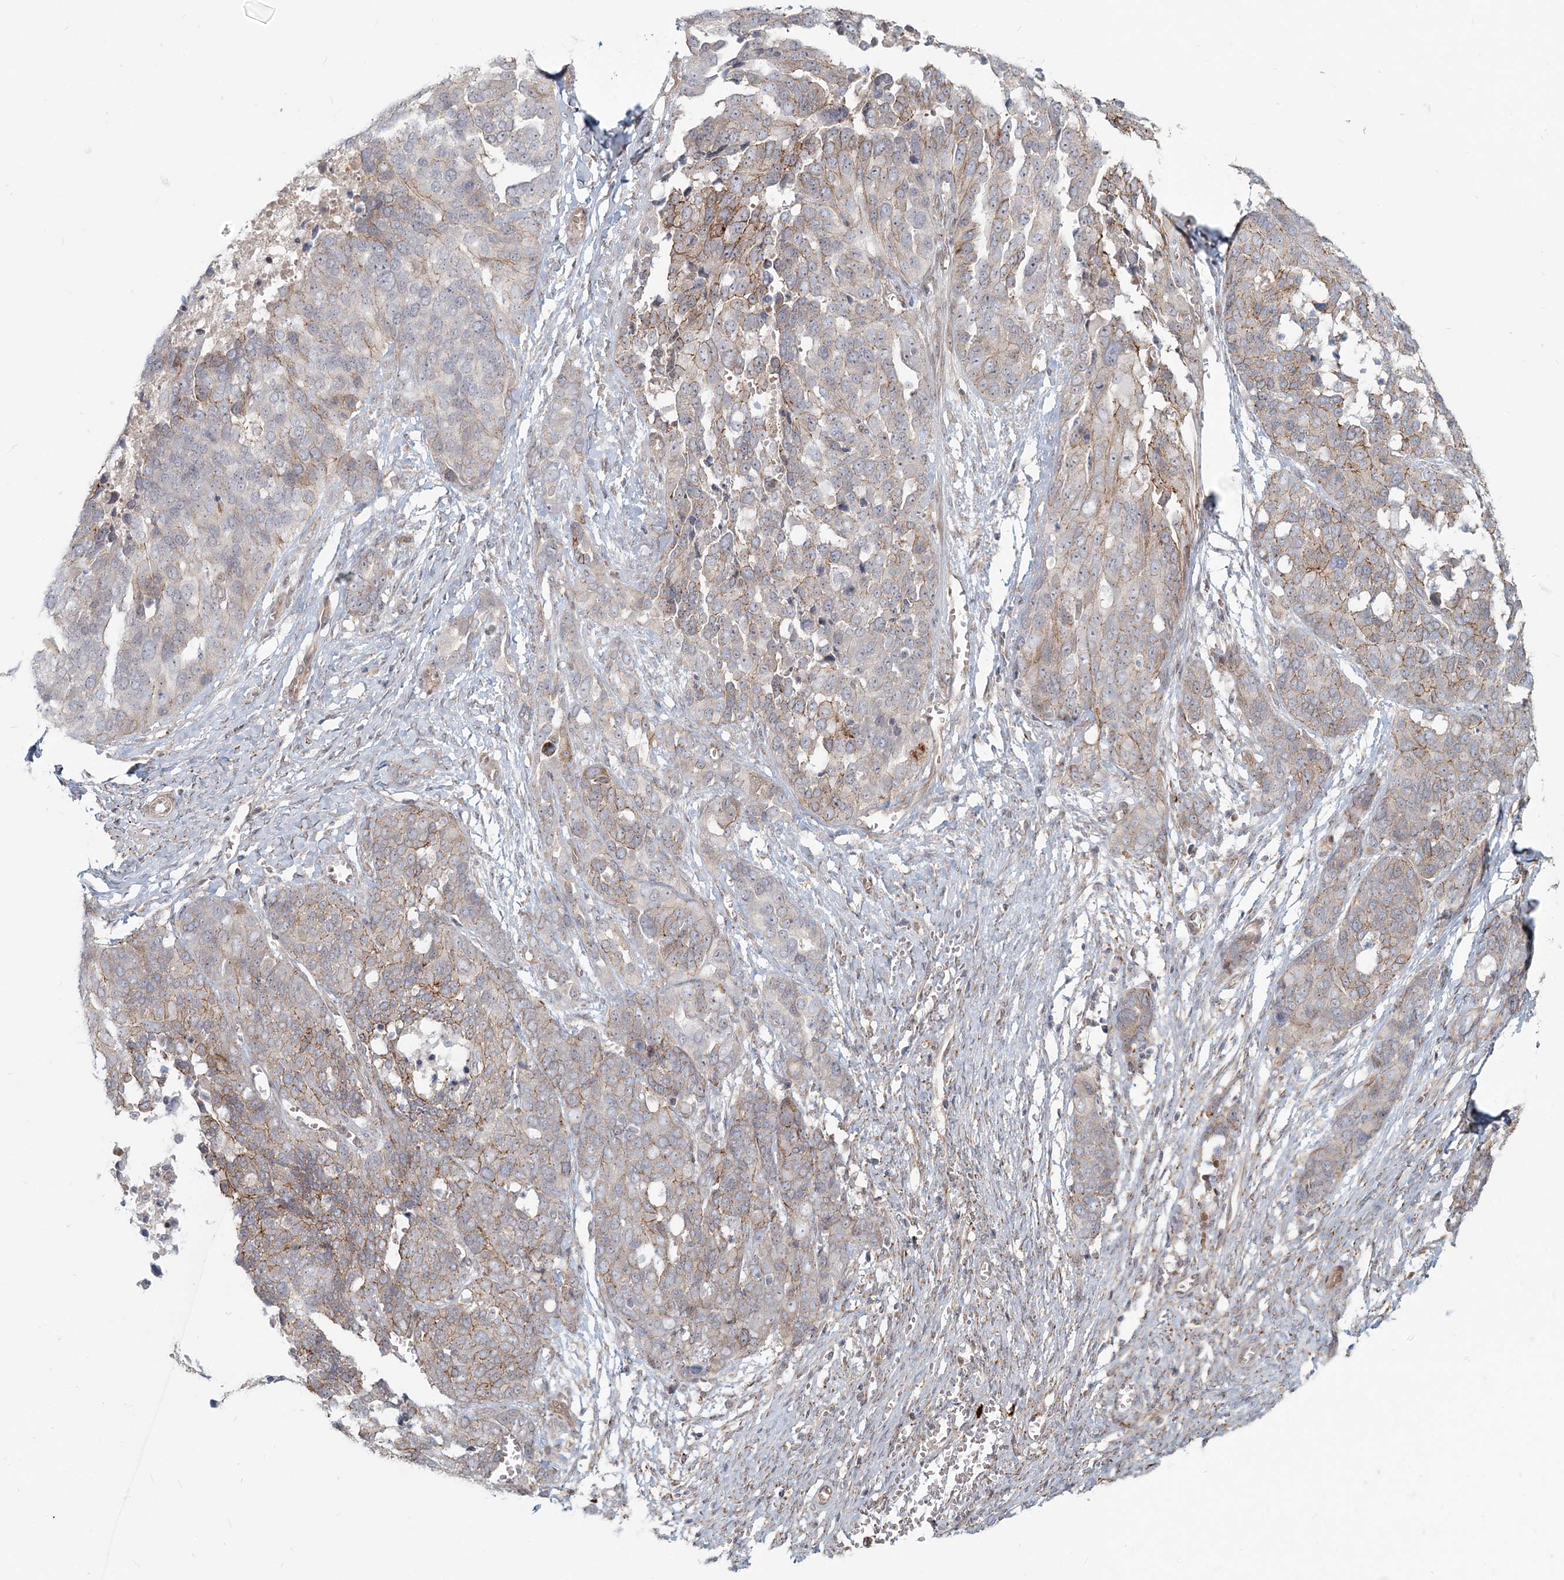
{"staining": {"intensity": "moderate", "quantity": "25%-75%", "location": "cytoplasmic/membranous"}, "tissue": "ovarian cancer", "cell_type": "Tumor cells", "image_type": "cancer", "snomed": [{"axis": "morphology", "description": "Cystadenocarcinoma, serous, NOS"}, {"axis": "topography", "description": "Ovary"}], "caption": "Immunohistochemical staining of human ovarian serous cystadenocarcinoma shows medium levels of moderate cytoplasmic/membranous protein positivity in approximately 25%-75% of tumor cells.", "gene": "SH3PXD2A", "patient": {"sex": "female", "age": 44}}